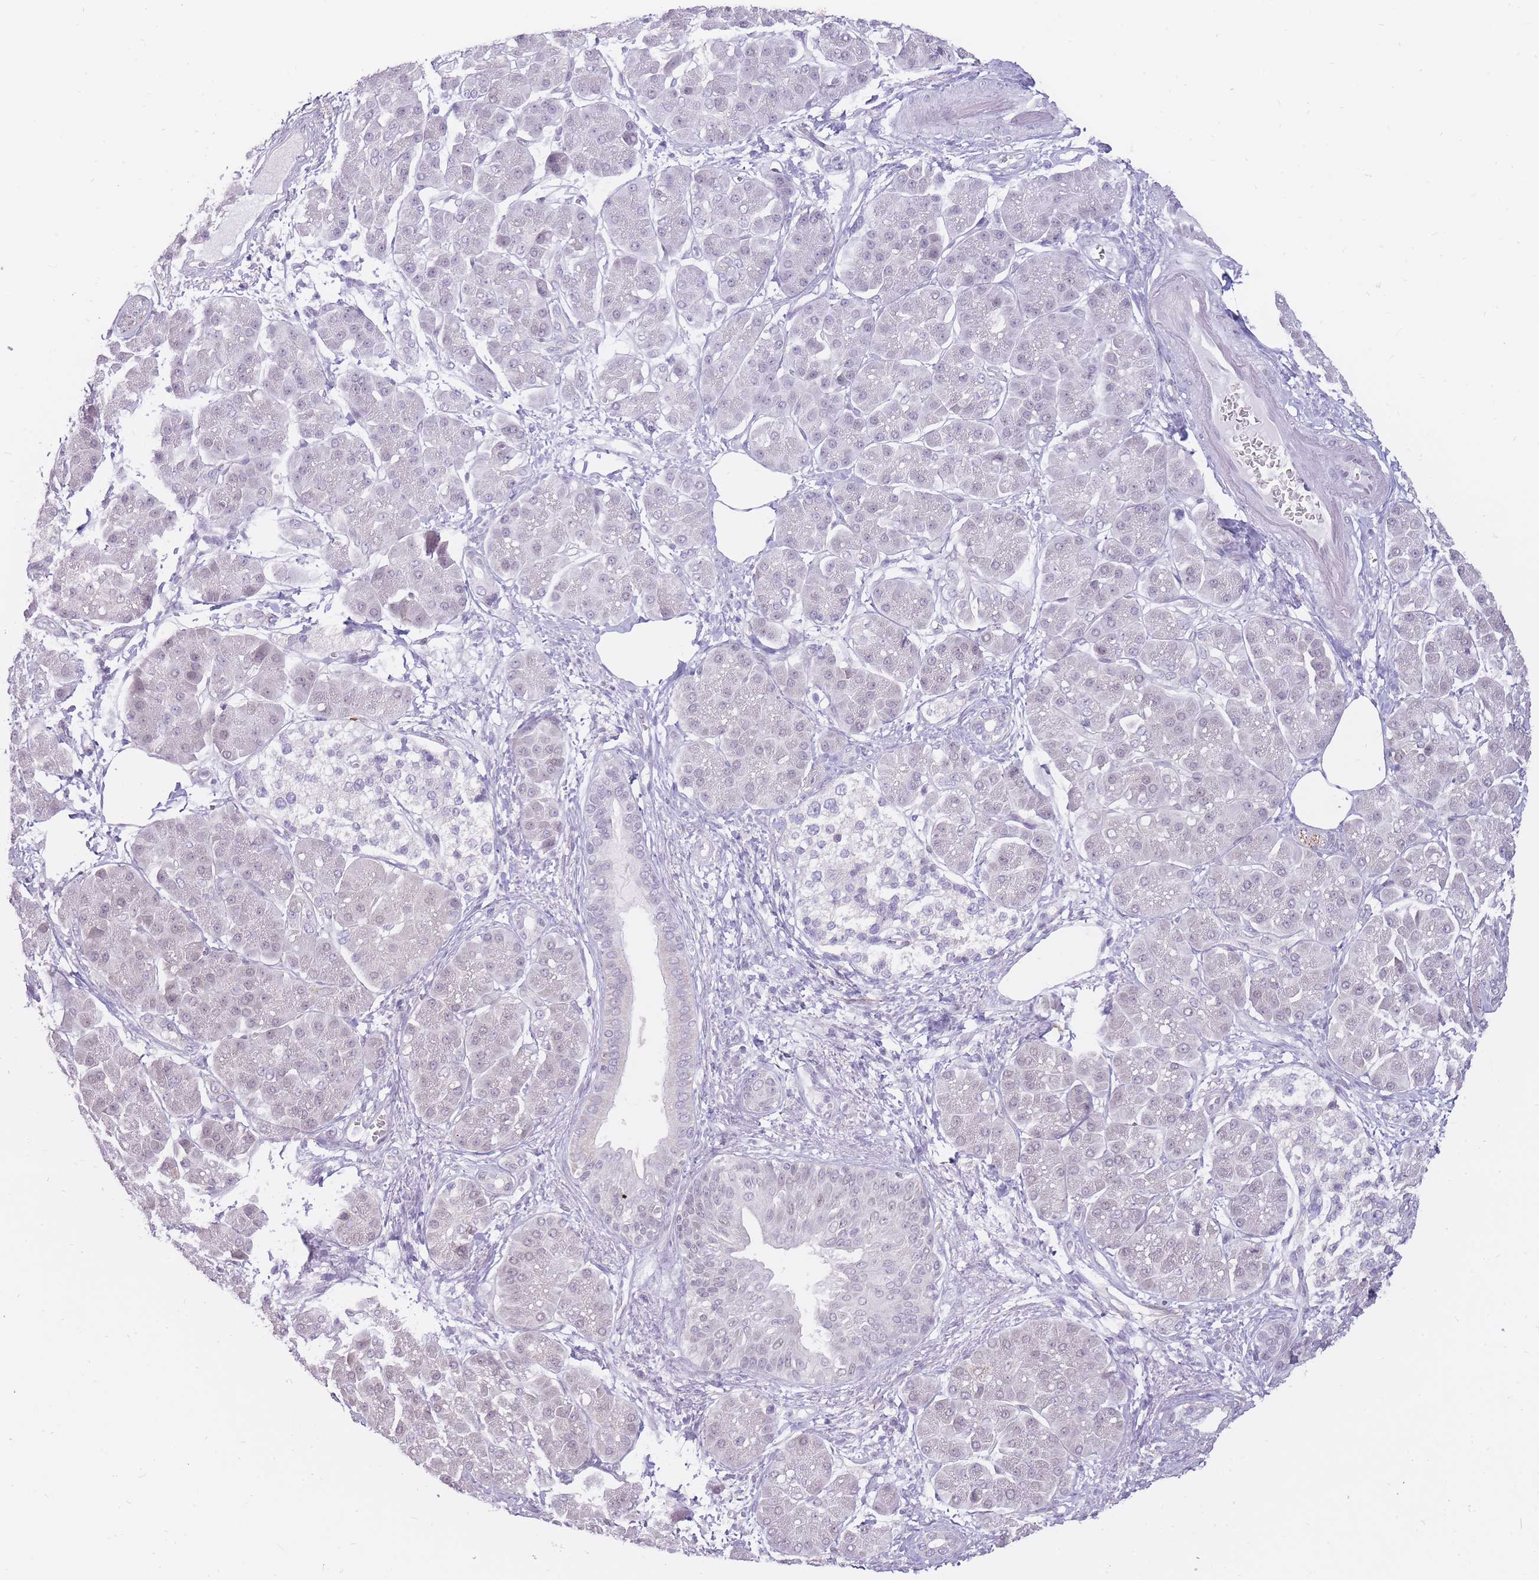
{"staining": {"intensity": "negative", "quantity": "none", "location": "none"}, "tissue": "pancreatic cancer", "cell_type": "Tumor cells", "image_type": "cancer", "snomed": [{"axis": "morphology", "description": "Adenocarcinoma, NOS"}, {"axis": "topography", "description": "Pancreas"}], "caption": "Pancreatic cancer was stained to show a protein in brown. There is no significant staining in tumor cells.", "gene": "POMZP3", "patient": {"sex": "female", "age": 73}}